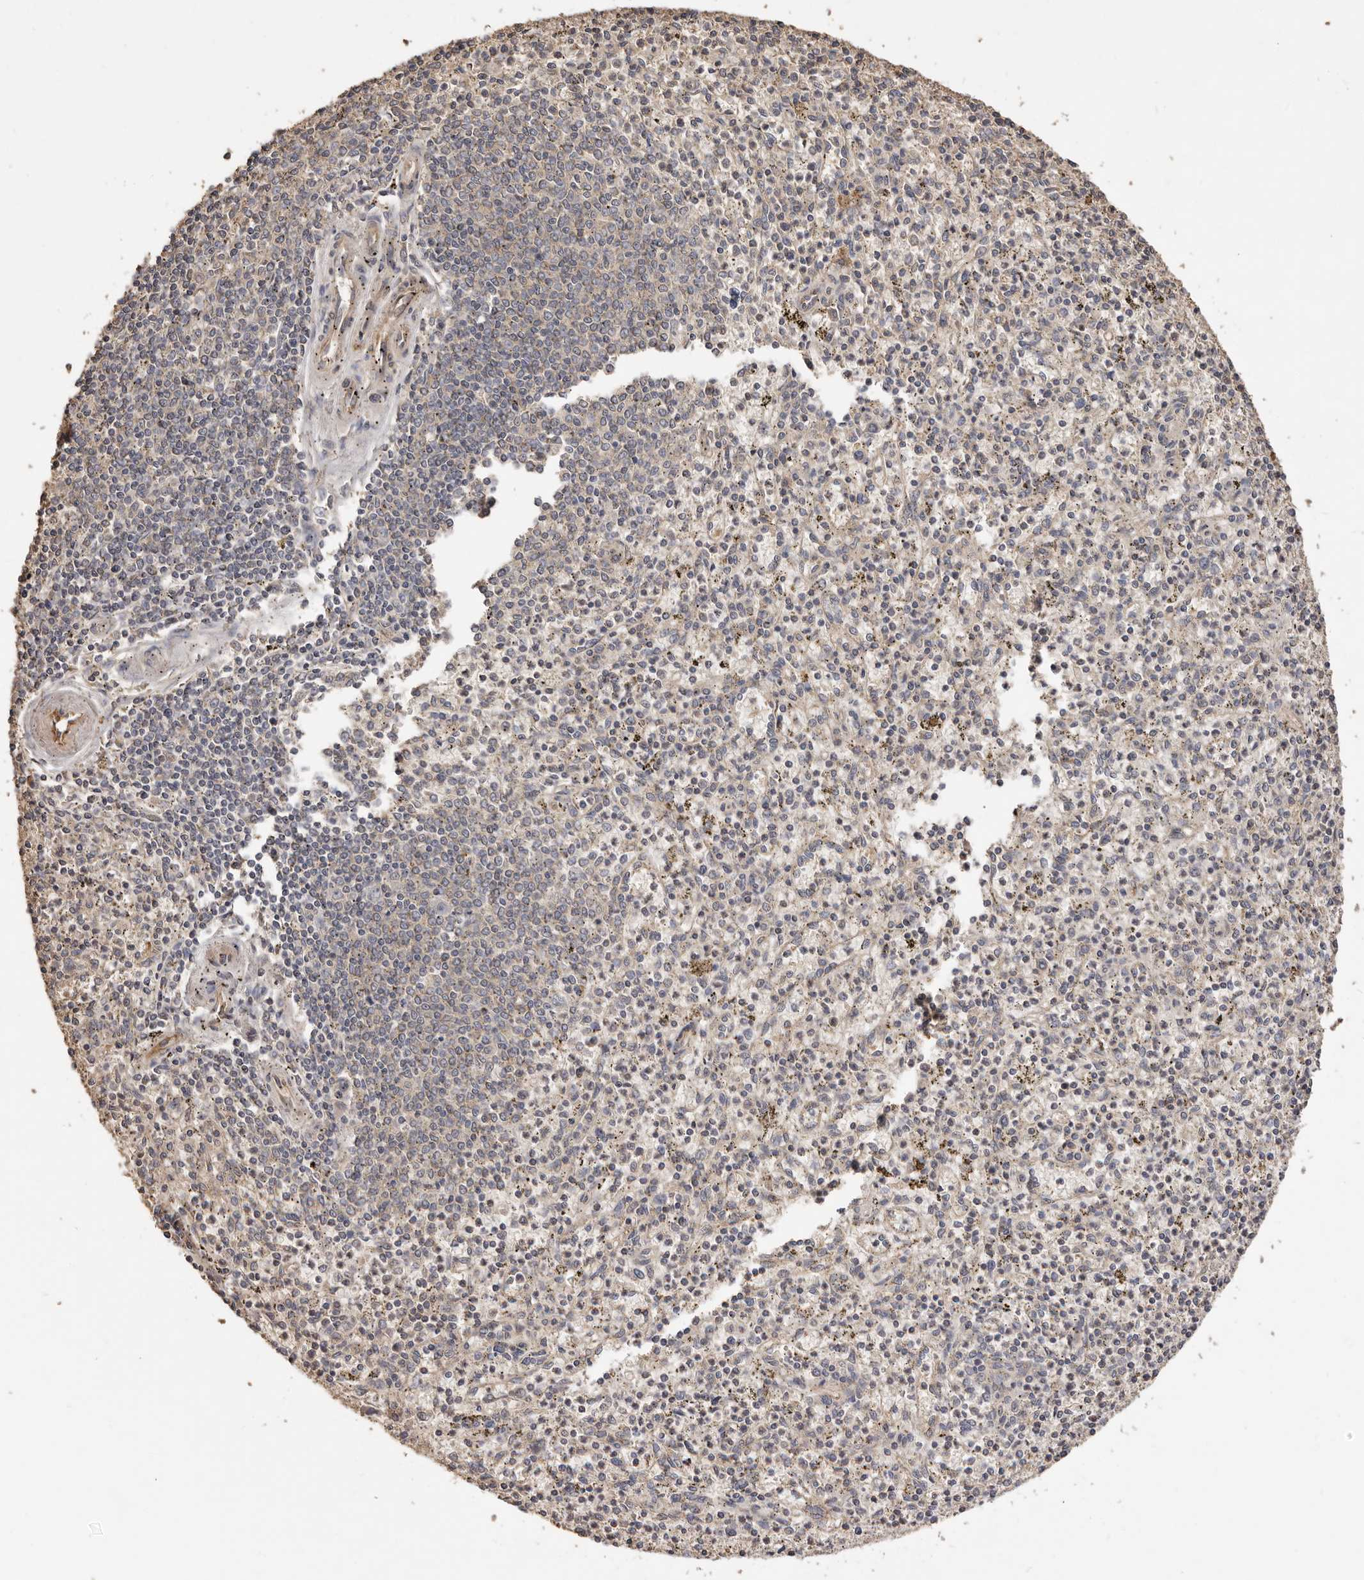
{"staining": {"intensity": "negative", "quantity": "none", "location": "none"}, "tissue": "spleen", "cell_type": "Cells in red pulp", "image_type": "normal", "snomed": [{"axis": "morphology", "description": "Normal tissue, NOS"}, {"axis": "topography", "description": "Spleen"}], "caption": "DAB immunohistochemical staining of benign spleen displays no significant staining in cells in red pulp.", "gene": "ADAMTS9", "patient": {"sex": "male", "age": 72}}